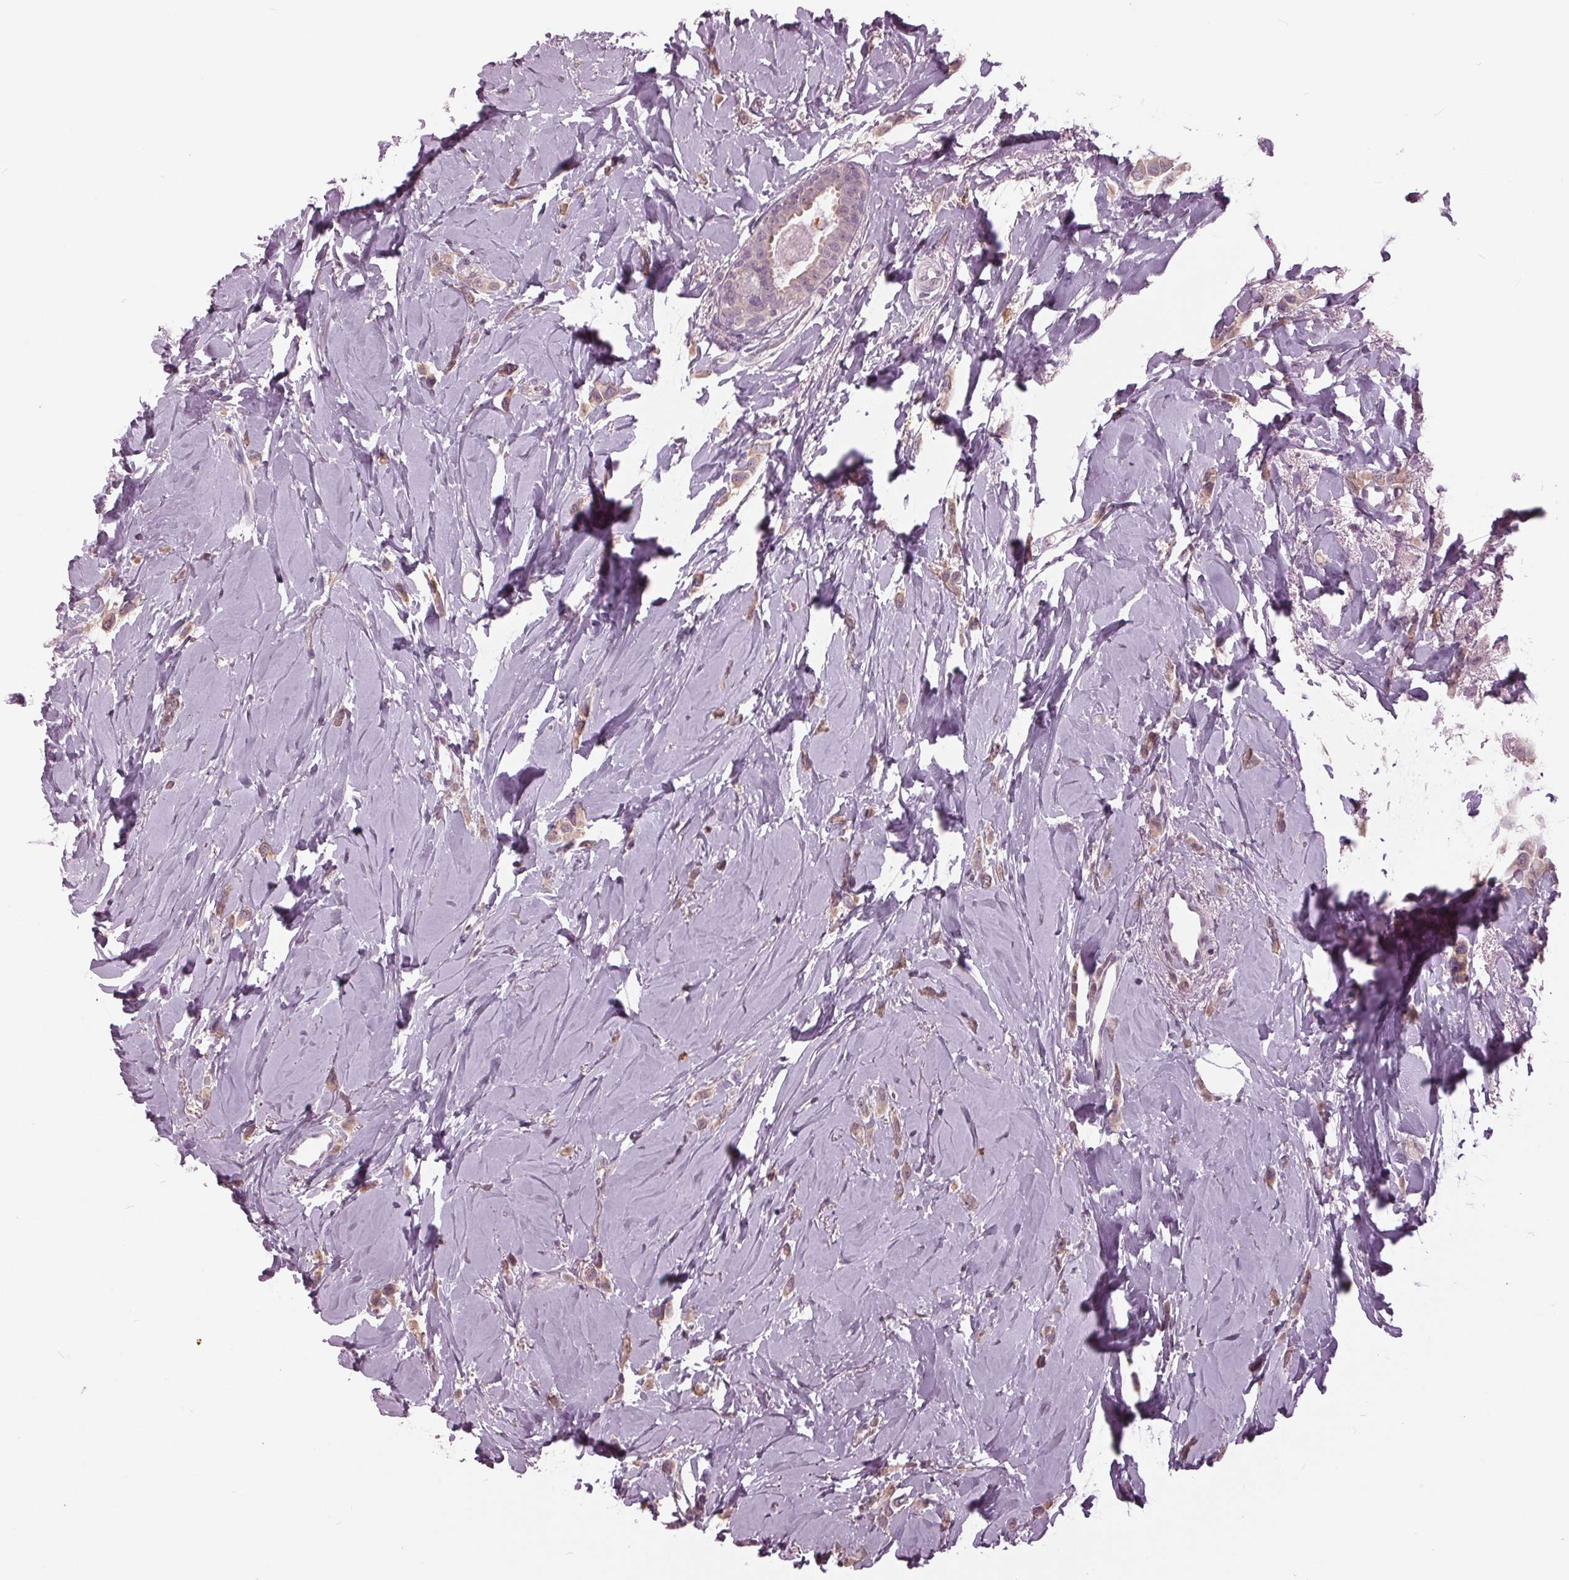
{"staining": {"intensity": "negative", "quantity": "none", "location": "none"}, "tissue": "breast cancer", "cell_type": "Tumor cells", "image_type": "cancer", "snomed": [{"axis": "morphology", "description": "Lobular carcinoma"}, {"axis": "topography", "description": "Breast"}], "caption": "High magnification brightfield microscopy of lobular carcinoma (breast) stained with DAB (brown) and counterstained with hematoxylin (blue): tumor cells show no significant staining.", "gene": "SIGLEC6", "patient": {"sex": "female", "age": 66}}